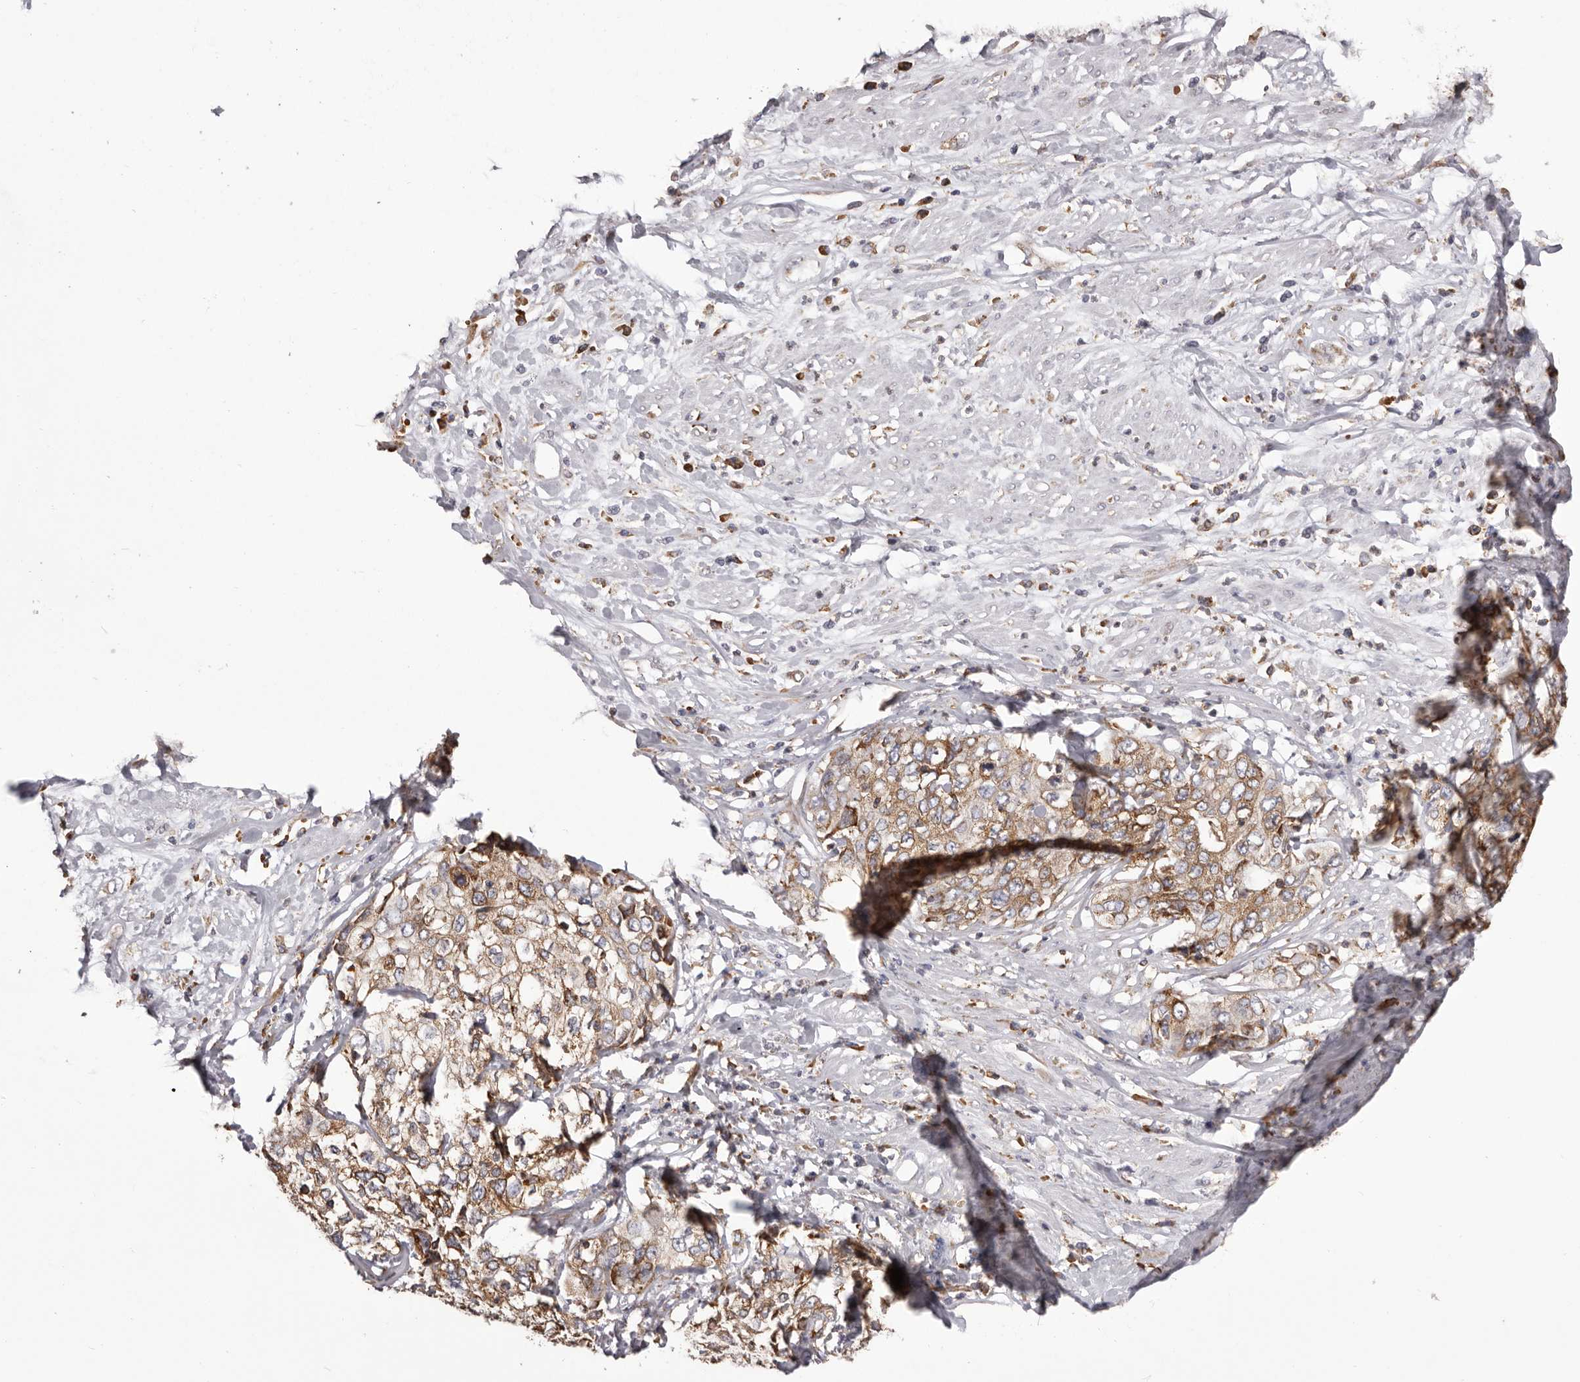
{"staining": {"intensity": "moderate", "quantity": ">75%", "location": "cytoplasmic/membranous"}, "tissue": "cervical cancer", "cell_type": "Tumor cells", "image_type": "cancer", "snomed": [{"axis": "morphology", "description": "Squamous cell carcinoma, NOS"}, {"axis": "topography", "description": "Cervix"}], "caption": "Cervical cancer (squamous cell carcinoma) was stained to show a protein in brown. There is medium levels of moderate cytoplasmic/membranous positivity in approximately >75% of tumor cells.", "gene": "QRSL1", "patient": {"sex": "female", "age": 31}}